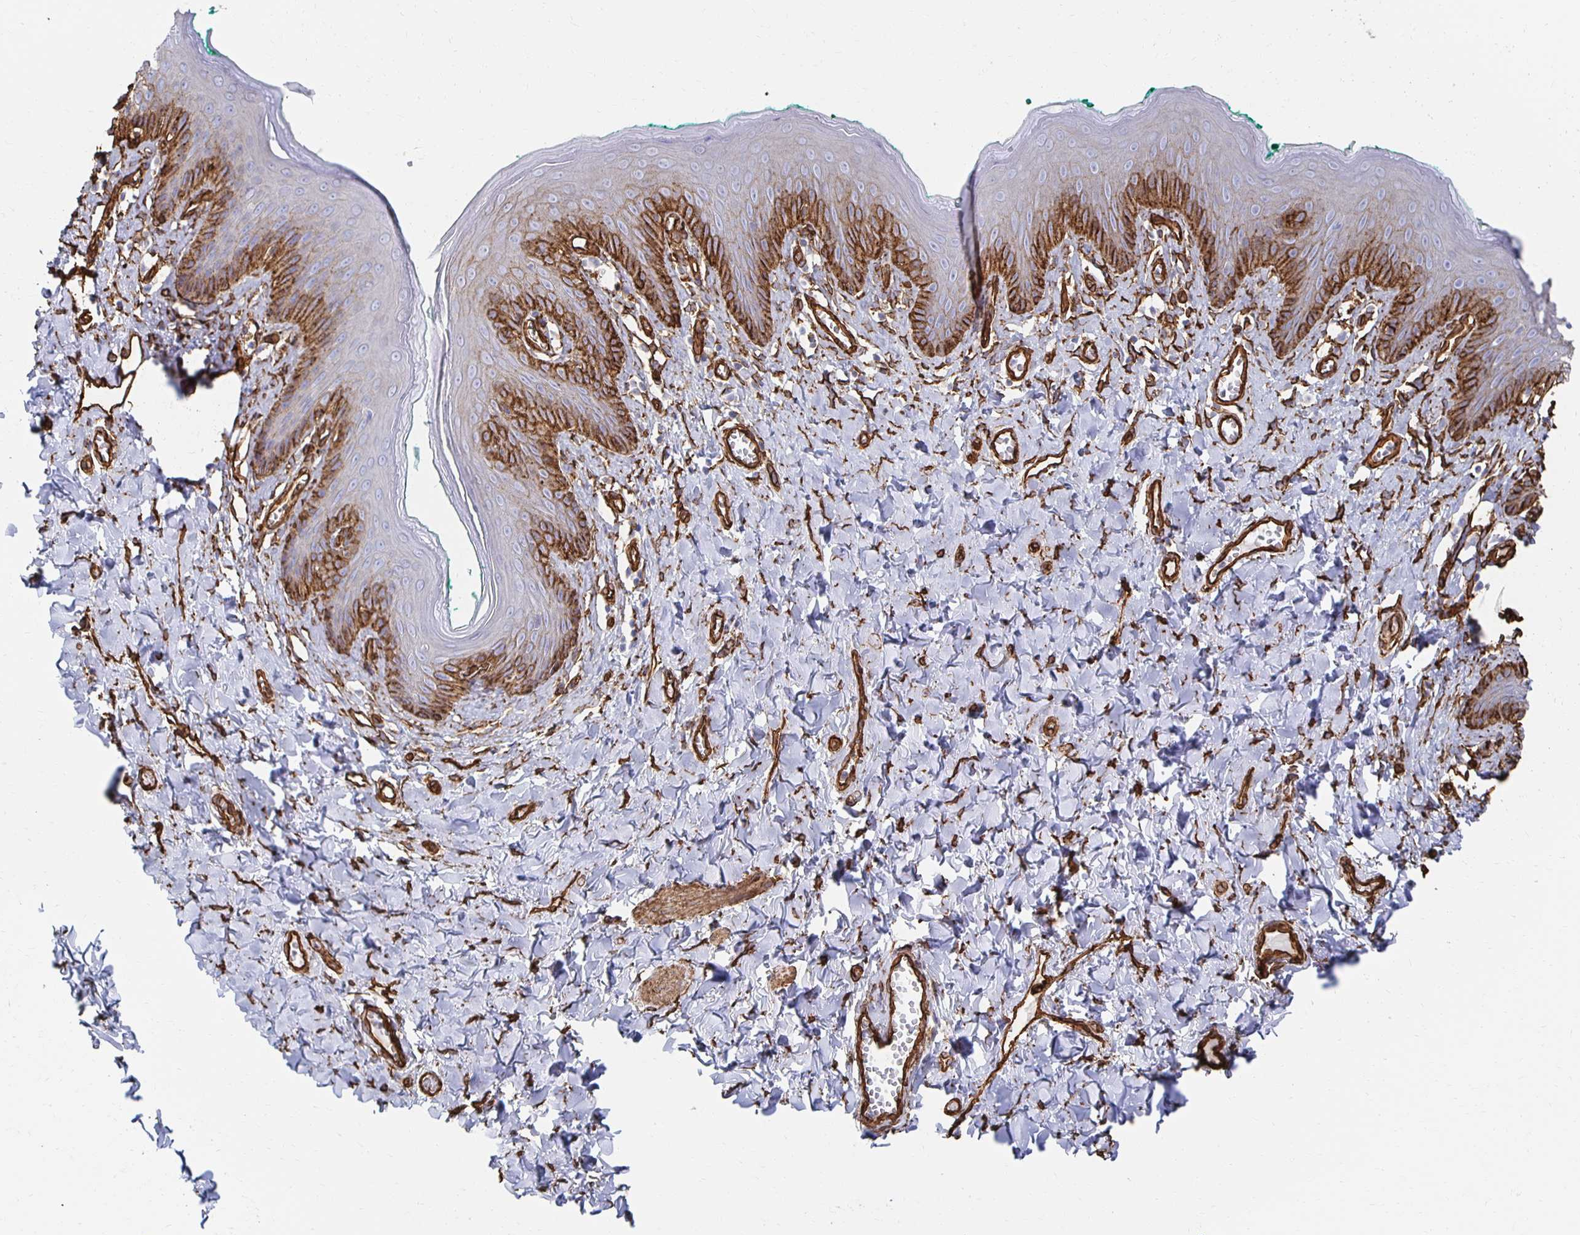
{"staining": {"intensity": "strong", "quantity": "<25%", "location": "cytoplasmic/membranous"}, "tissue": "skin", "cell_type": "Epidermal cells", "image_type": "normal", "snomed": [{"axis": "morphology", "description": "Normal tissue, NOS"}, {"axis": "topography", "description": "Vulva"}, {"axis": "topography", "description": "Peripheral nerve tissue"}], "caption": "Immunohistochemical staining of unremarkable human skin demonstrates medium levels of strong cytoplasmic/membranous expression in approximately <25% of epidermal cells.", "gene": "VIPR2", "patient": {"sex": "female", "age": 66}}